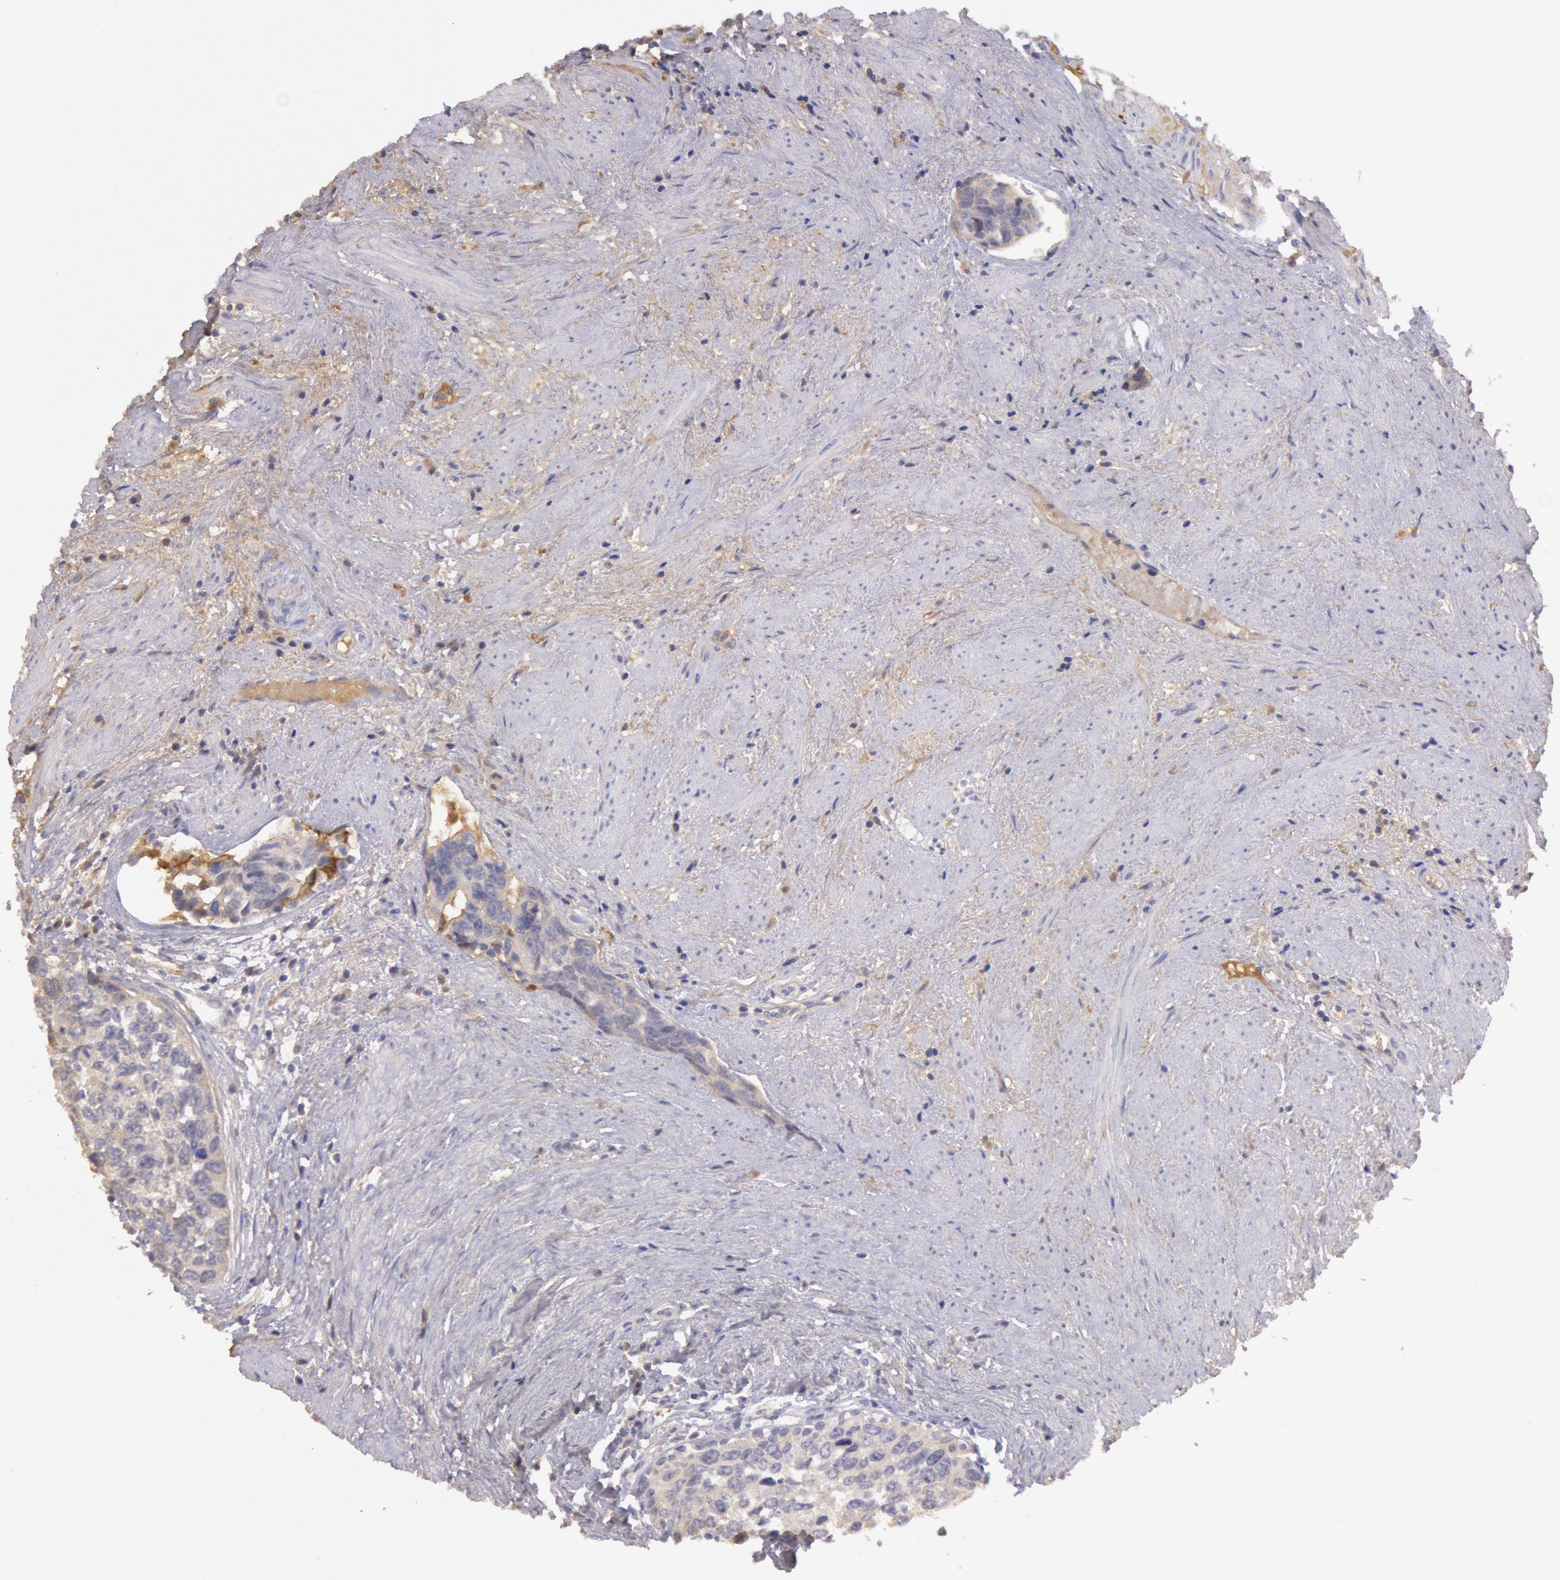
{"staining": {"intensity": "negative", "quantity": "none", "location": "none"}, "tissue": "urothelial cancer", "cell_type": "Tumor cells", "image_type": "cancer", "snomed": [{"axis": "morphology", "description": "Urothelial carcinoma, High grade"}, {"axis": "topography", "description": "Urinary bladder"}], "caption": "There is no significant expression in tumor cells of urothelial carcinoma (high-grade).", "gene": "C1R", "patient": {"sex": "male", "age": 81}}